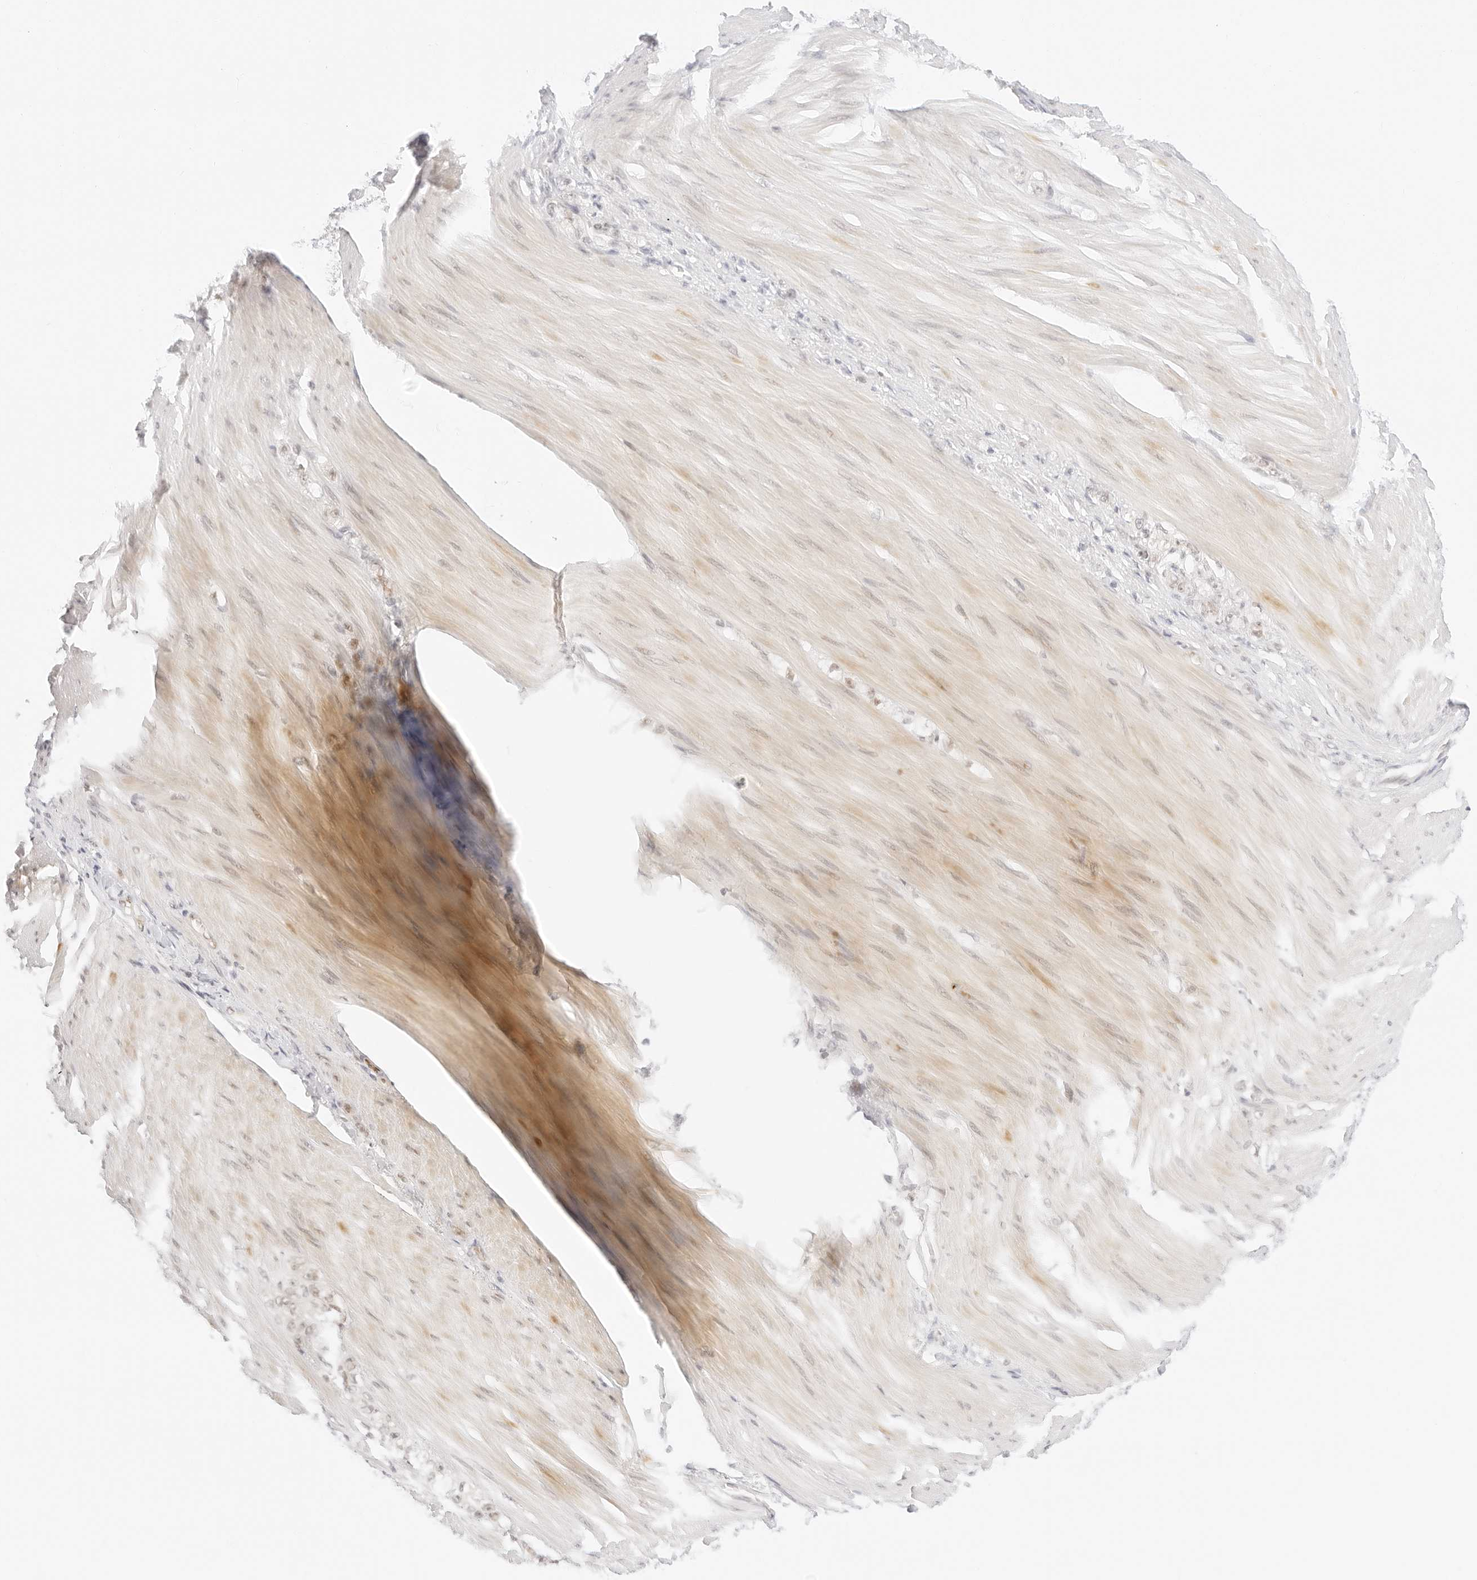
{"staining": {"intensity": "negative", "quantity": "none", "location": "none"}, "tissue": "stomach cancer", "cell_type": "Tumor cells", "image_type": "cancer", "snomed": [{"axis": "morphology", "description": "Normal tissue, NOS"}, {"axis": "morphology", "description": "Adenocarcinoma, NOS"}, {"axis": "topography", "description": "Stomach"}], "caption": "Micrograph shows no significant protein staining in tumor cells of stomach adenocarcinoma. The staining is performed using DAB brown chromogen with nuclei counter-stained in using hematoxylin.", "gene": "POLR3C", "patient": {"sex": "male", "age": 82}}